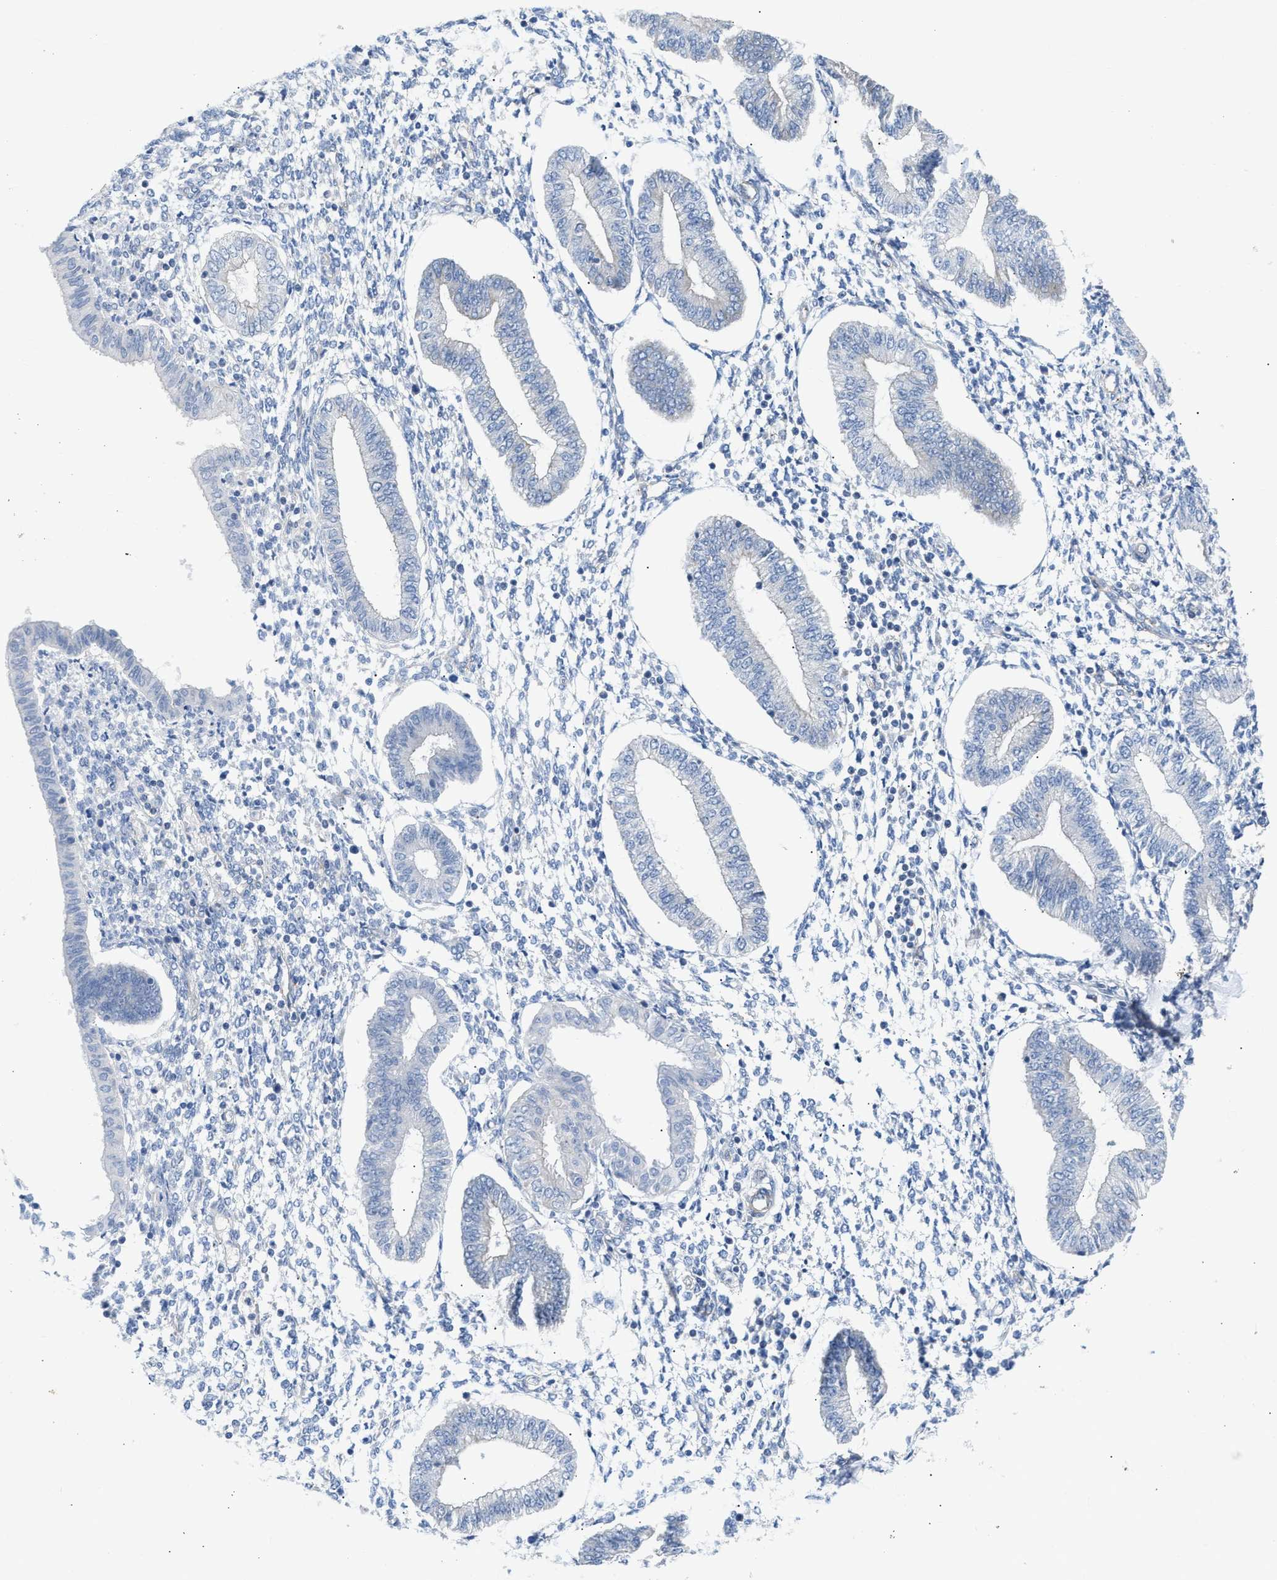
{"staining": {"intensity": "negative", "quantity": "none", "location": "none"}, "tissue": "endometrium", "cell_type": "Cells in endometrial stroma", "image_type": "normal", "snomed": [{"axis": "morphology", "description": "Normal tissue, NOS"}, {"axis": "topography", "description": "Endometrium"}], "caption": "Cells in endometrial stroma show no significant protein expression in unremarkable endometrium.", "gene": "FHL1", "patient": {"sex": "female", "age": 50}}